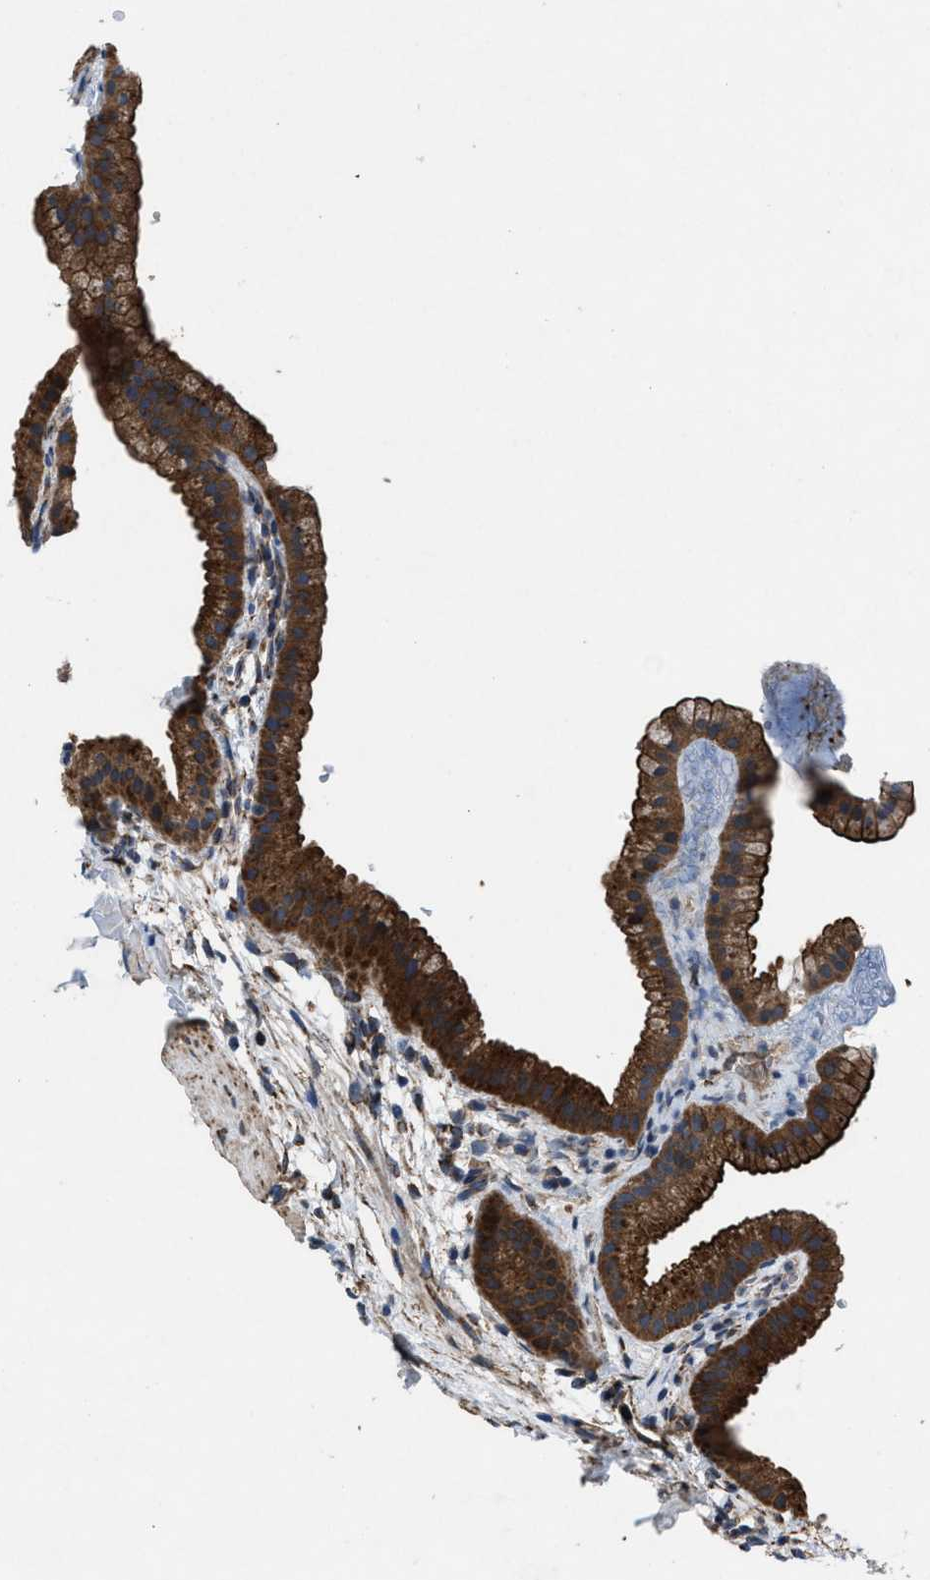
{"staining": {"intensity": "strong", "quantity": ">75%", "location": "cytoplasmic/membranous"}, "tissue": "gallbladder", "cell_type": "Glandular cells", "image_type": "normal", "snomed": [{"axis": "morphology", "description": "Normal tissue, NOS"}, {"axis": "topography", "description": "Gallbladder"}], "caption": "High-power microscopy captured an IHC micrograph of benign gallbladder, revealing strong cytoplasmic/membranous expression in approximately >75% of glandular cells.", "gene": "PDP1", "patient": {"sex": "female", "age": 64}}